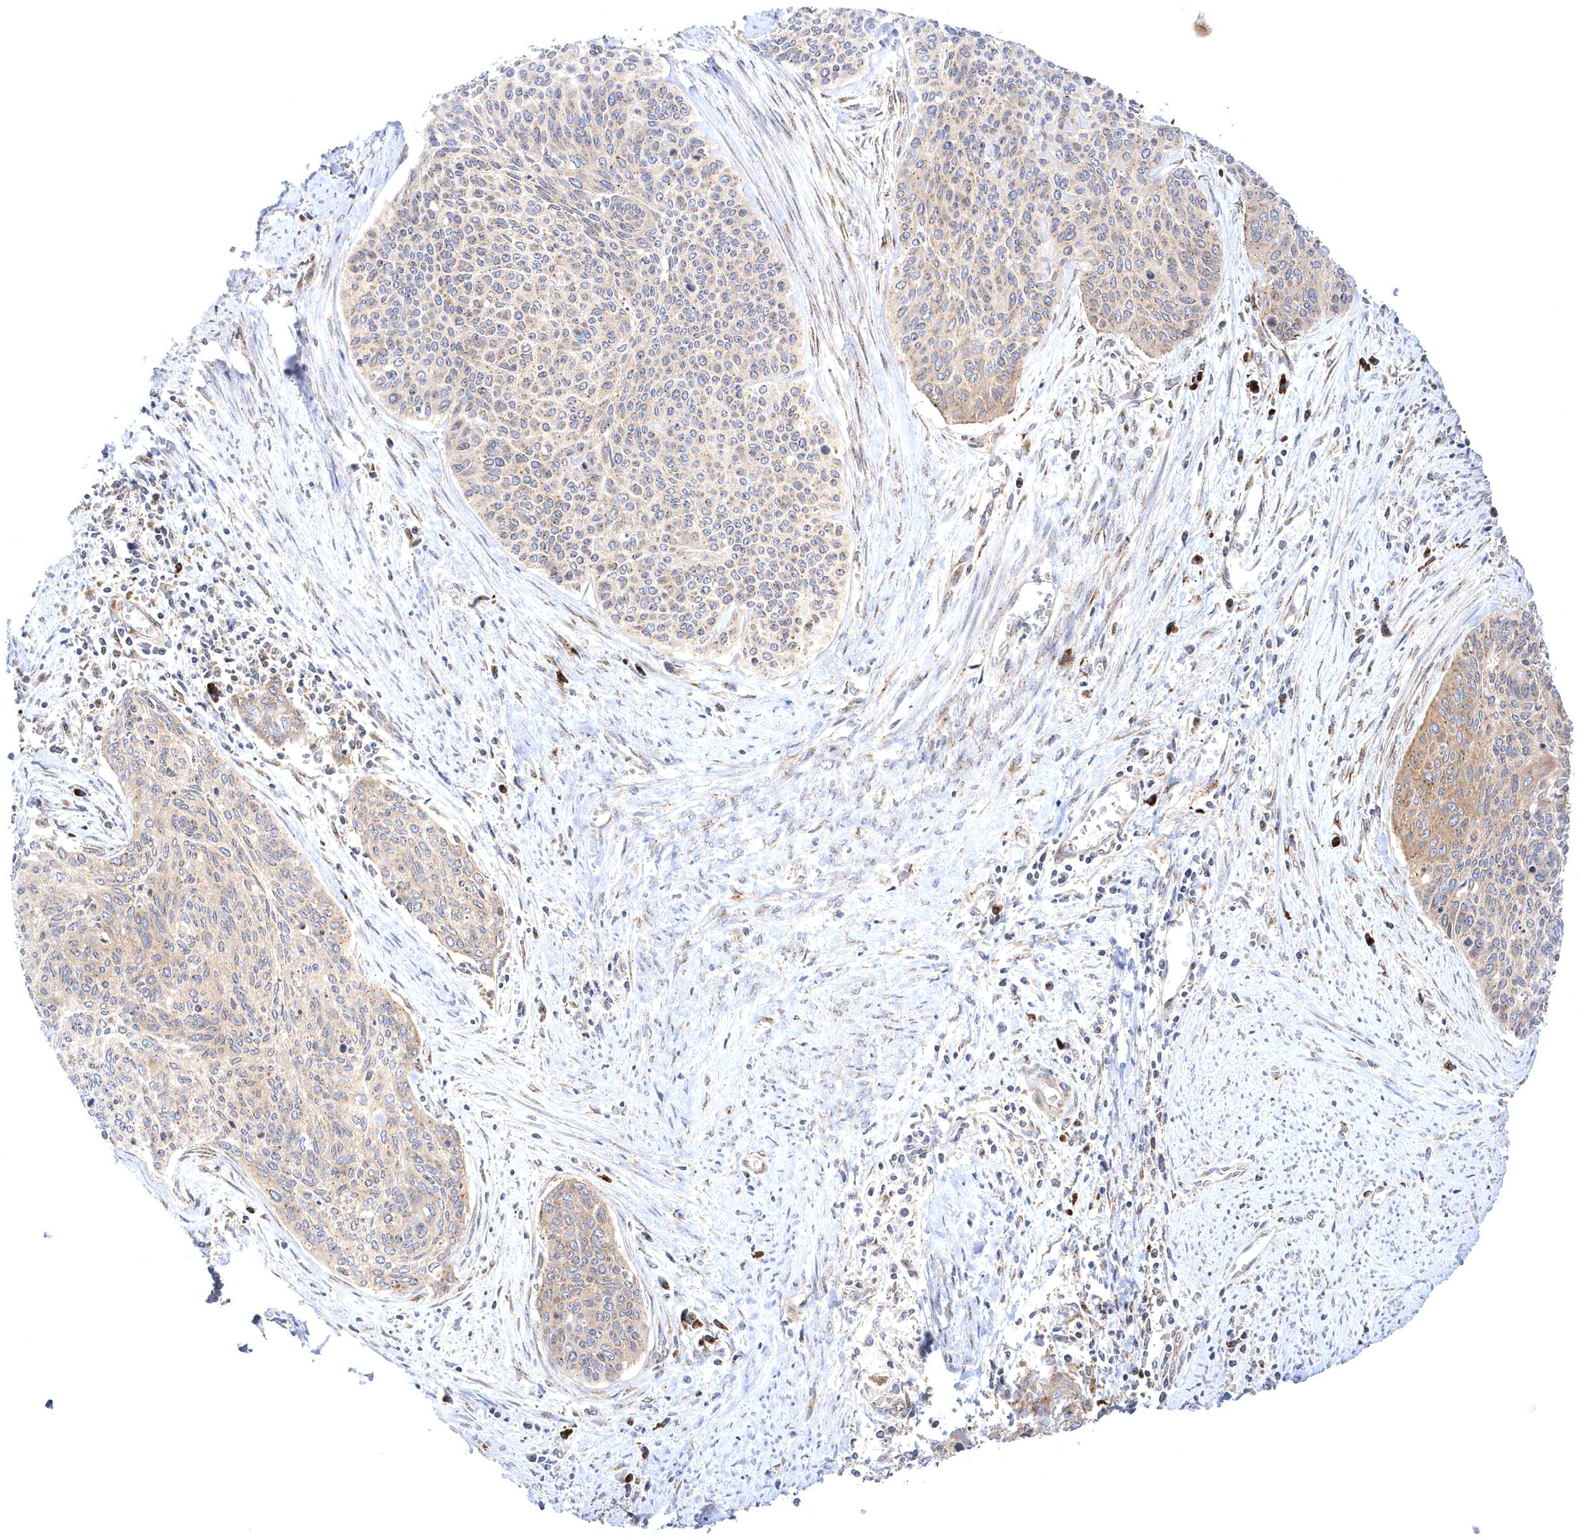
{"staining": {"intensity": "weak", "quantity": "25%-75%", "location": "cytoplasmic/membranous"}, "tissue": "cervical cancer", "cell_type": "Tumor cells", "image_type": "cancer", "snomed": [{"axis": "morphology", "description": "Squamous cell carcinoma, NOS"}, {"axis": "topography", "description": "Cervix"}], "caption": "Cervical cancer (squamous cell carcinoma) stained with IHC exhibits weak cytoplasmic/membranous expression in approximately 25%-75% of tumor cells.", "gene": "COPB2", "patient": {"sex": "female", "age": 55}}